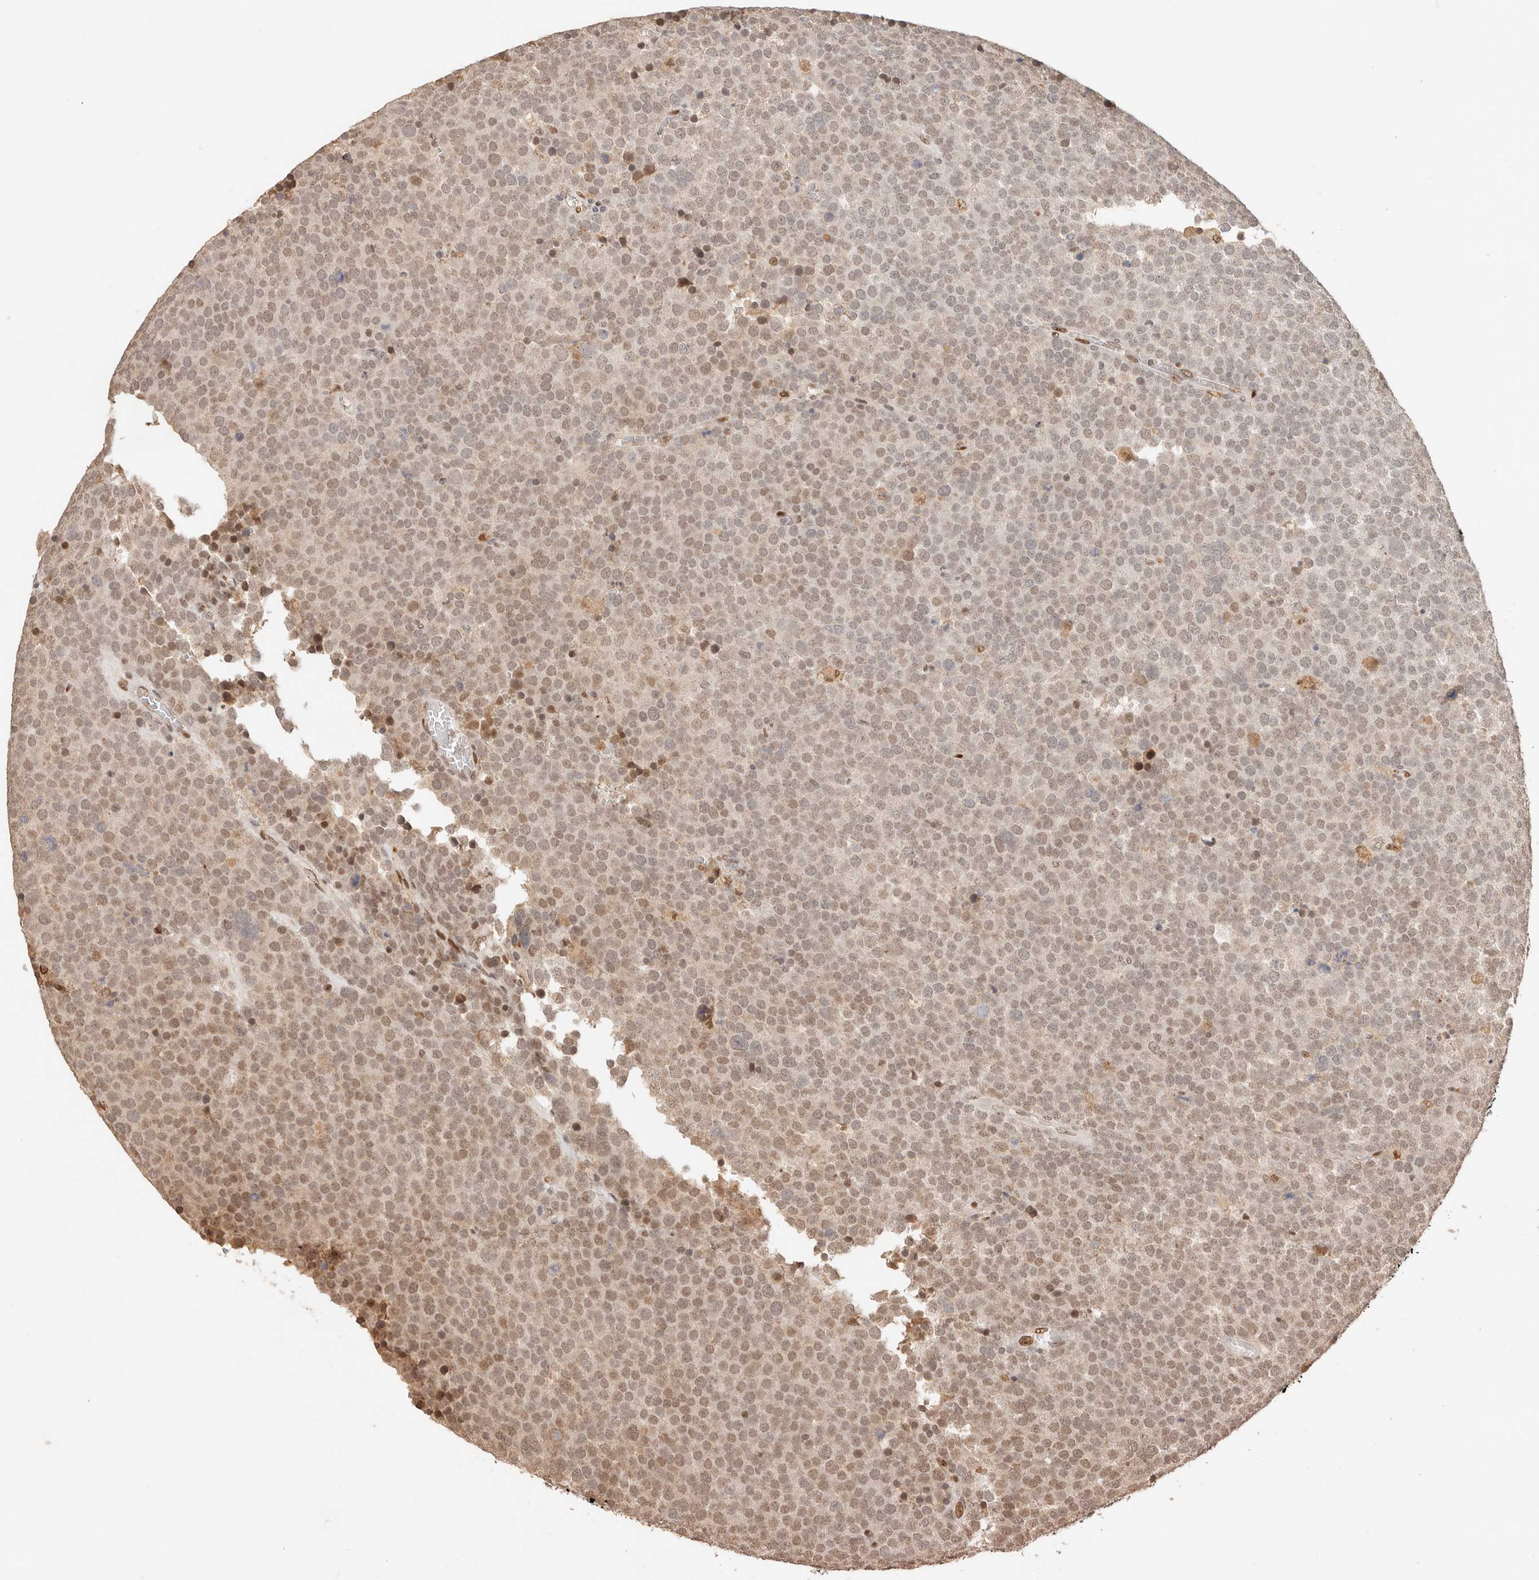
{"staining": {"intensity": "moderate", "quantity": ">75%", "location": "nuclear"}, "tissue": "testis cancer", "cell_type": "Tumor cells", "image_type": "cancer", "snomed": [{"axis": "morphology", "description": "Seminoma, NOS"}, {"axis": "topography", "description": "Testis"}], "caption": "Immunohistochemistry staining of seminoma (testis), which reveals medium levels of moderate nuclear expression in about >75% of tumor cells indicating moderate nuclear protein expression. The staining was performed using DAB (3,3'-diaminobenzidine) (brown) for protein detection and nuclei were counterstained in hematoxylin (blue).", "gene": "NPAS2", "patient": {"sex": "male", "age": 71}}